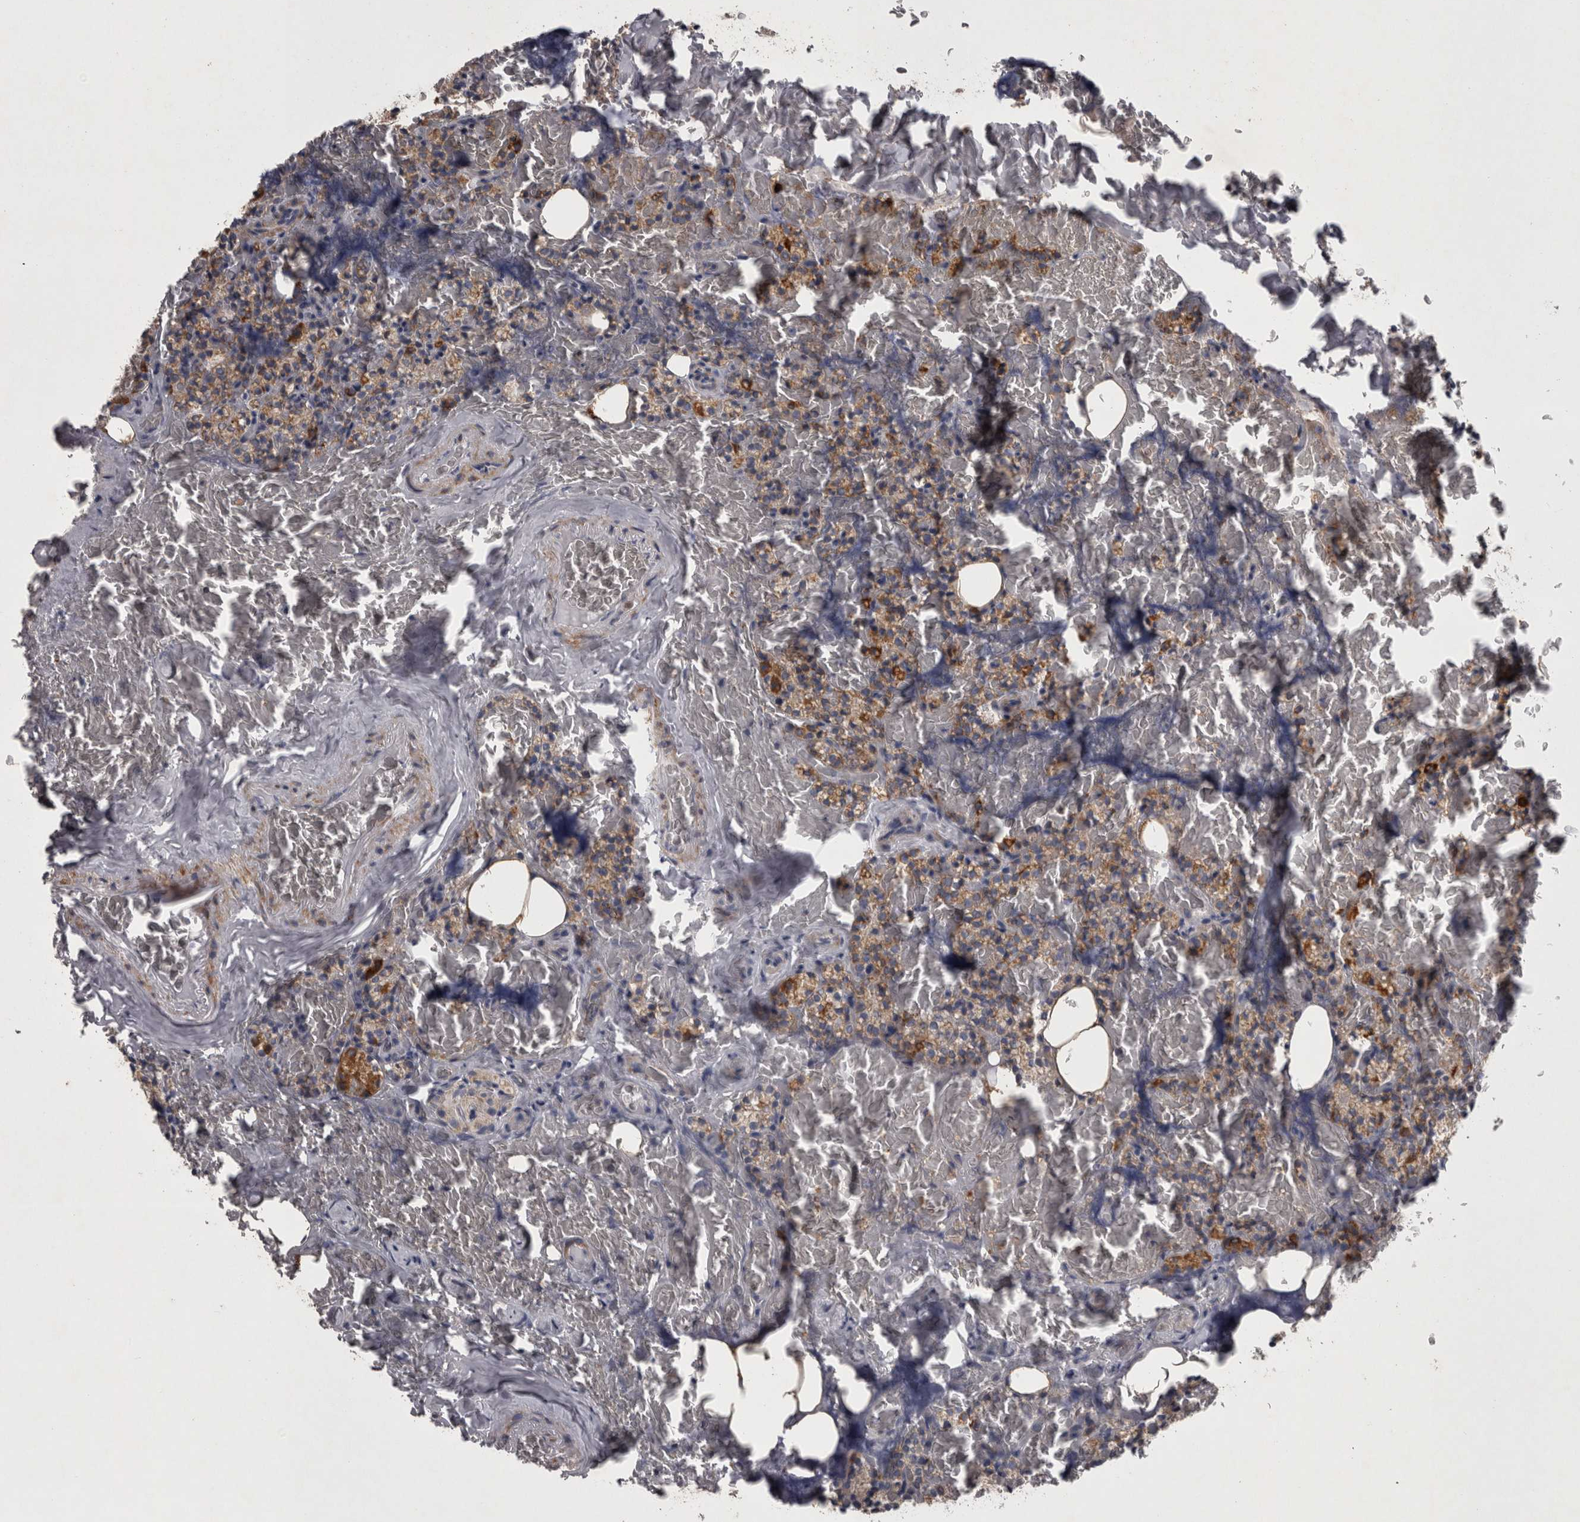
{"staining": {"intensity": "weak", "quantity": "25%-75%", "location": "cytoplasmic/membranous"}, "tissue": "parathyroid gland", "cell_type": "Glandular cells", "image_type": "normal", "snomed": [{"axis": "morphology", "description": "Normal tissue, NOS"}, {"axis": "topography", "description": "Parathyroid gland"}], "caption": "Immunohistochemical staining of unremarkable human parathyroid gland exhibits low levels of weak cytoplasmic/membranous positivity in approximately 25%-75% of glandular cells.", "gene": "DBT", "patient": {"sex": "female", "age": 78}}